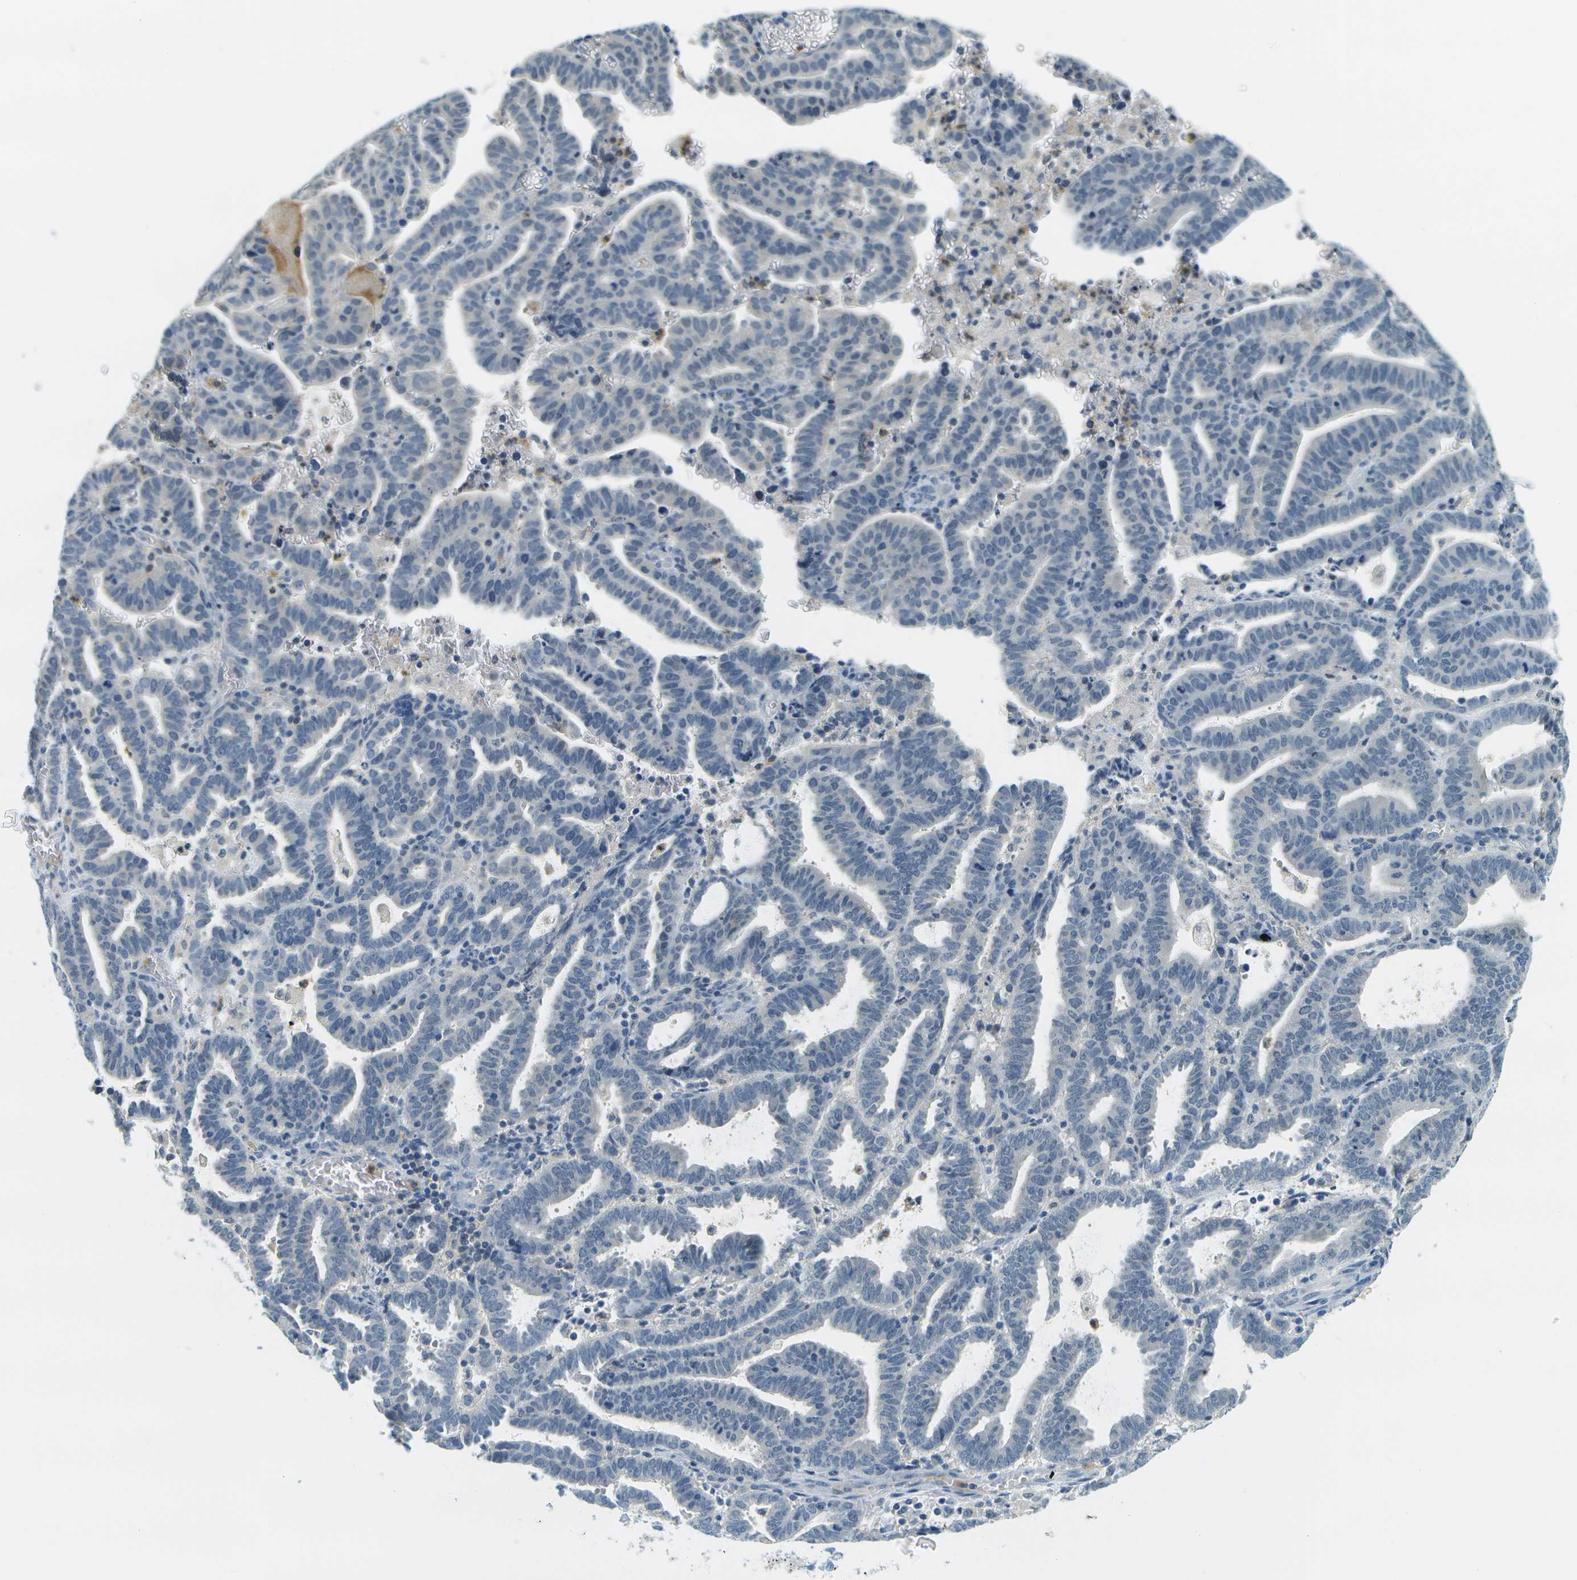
{"staining": {"intensity": "negative", "quantity": "none", "location": "none"}, "tissue": "endometrial cancer", "cell_type": "Tumor cells", "image_type": "cancer", "snomed": [{"axis": "morphology", "description": "Adenocarcinoma, NOS"}, {"axis": "topography", "description": "Uterus"}], "caption": "Immunohistochemistry (IHC) image of neoplastic tissue: endometrial cancer (adenocarcinoma) stained with DAB demonstrates no significant protein expression in tumor cells.", "gene": "RASGRP2", "patient": {"sex": "female", "age": 83}}